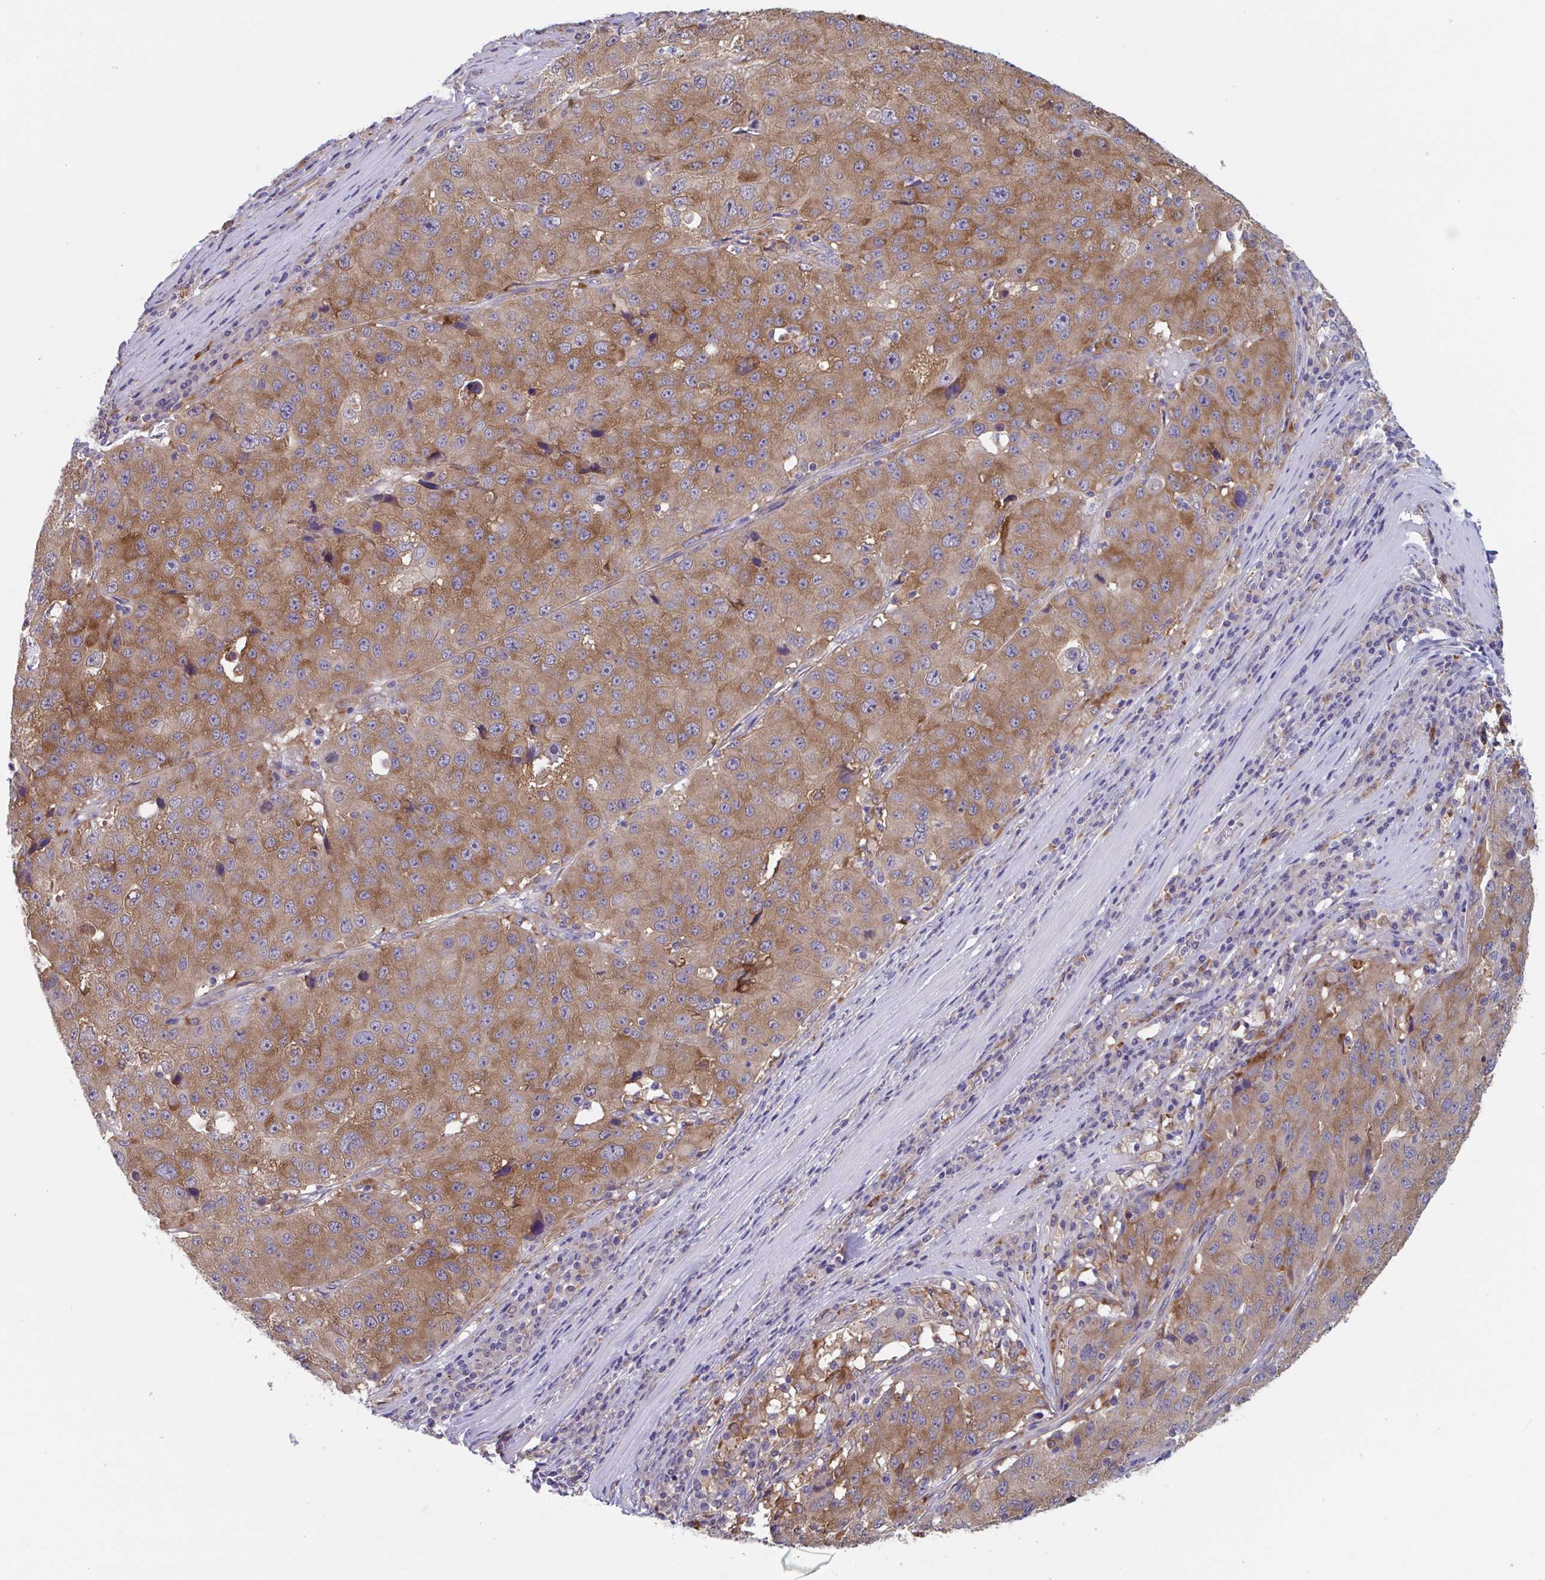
{"staining": {"intensity": "moderate", "quantity": ">75%", "location": "cytoplasmic/membranous"}, "tissue": "stomach cancer", "cell_type": "Tumor cells", "image_type": "cancer", "snomed": [{"axis": "morphology", "description": "Adenocarcinoma, NOS"}, {"axis": "topography", "description": "Stomach"}], "caption": "There is medium levels of moderate cytoplasmic/membranous expression in tumor cells of stomach cancer, as demonstrated by immunohistochemical staining (brown color).", "gene": "SNX8", "patient": {"sex": "male", "age": 71}}